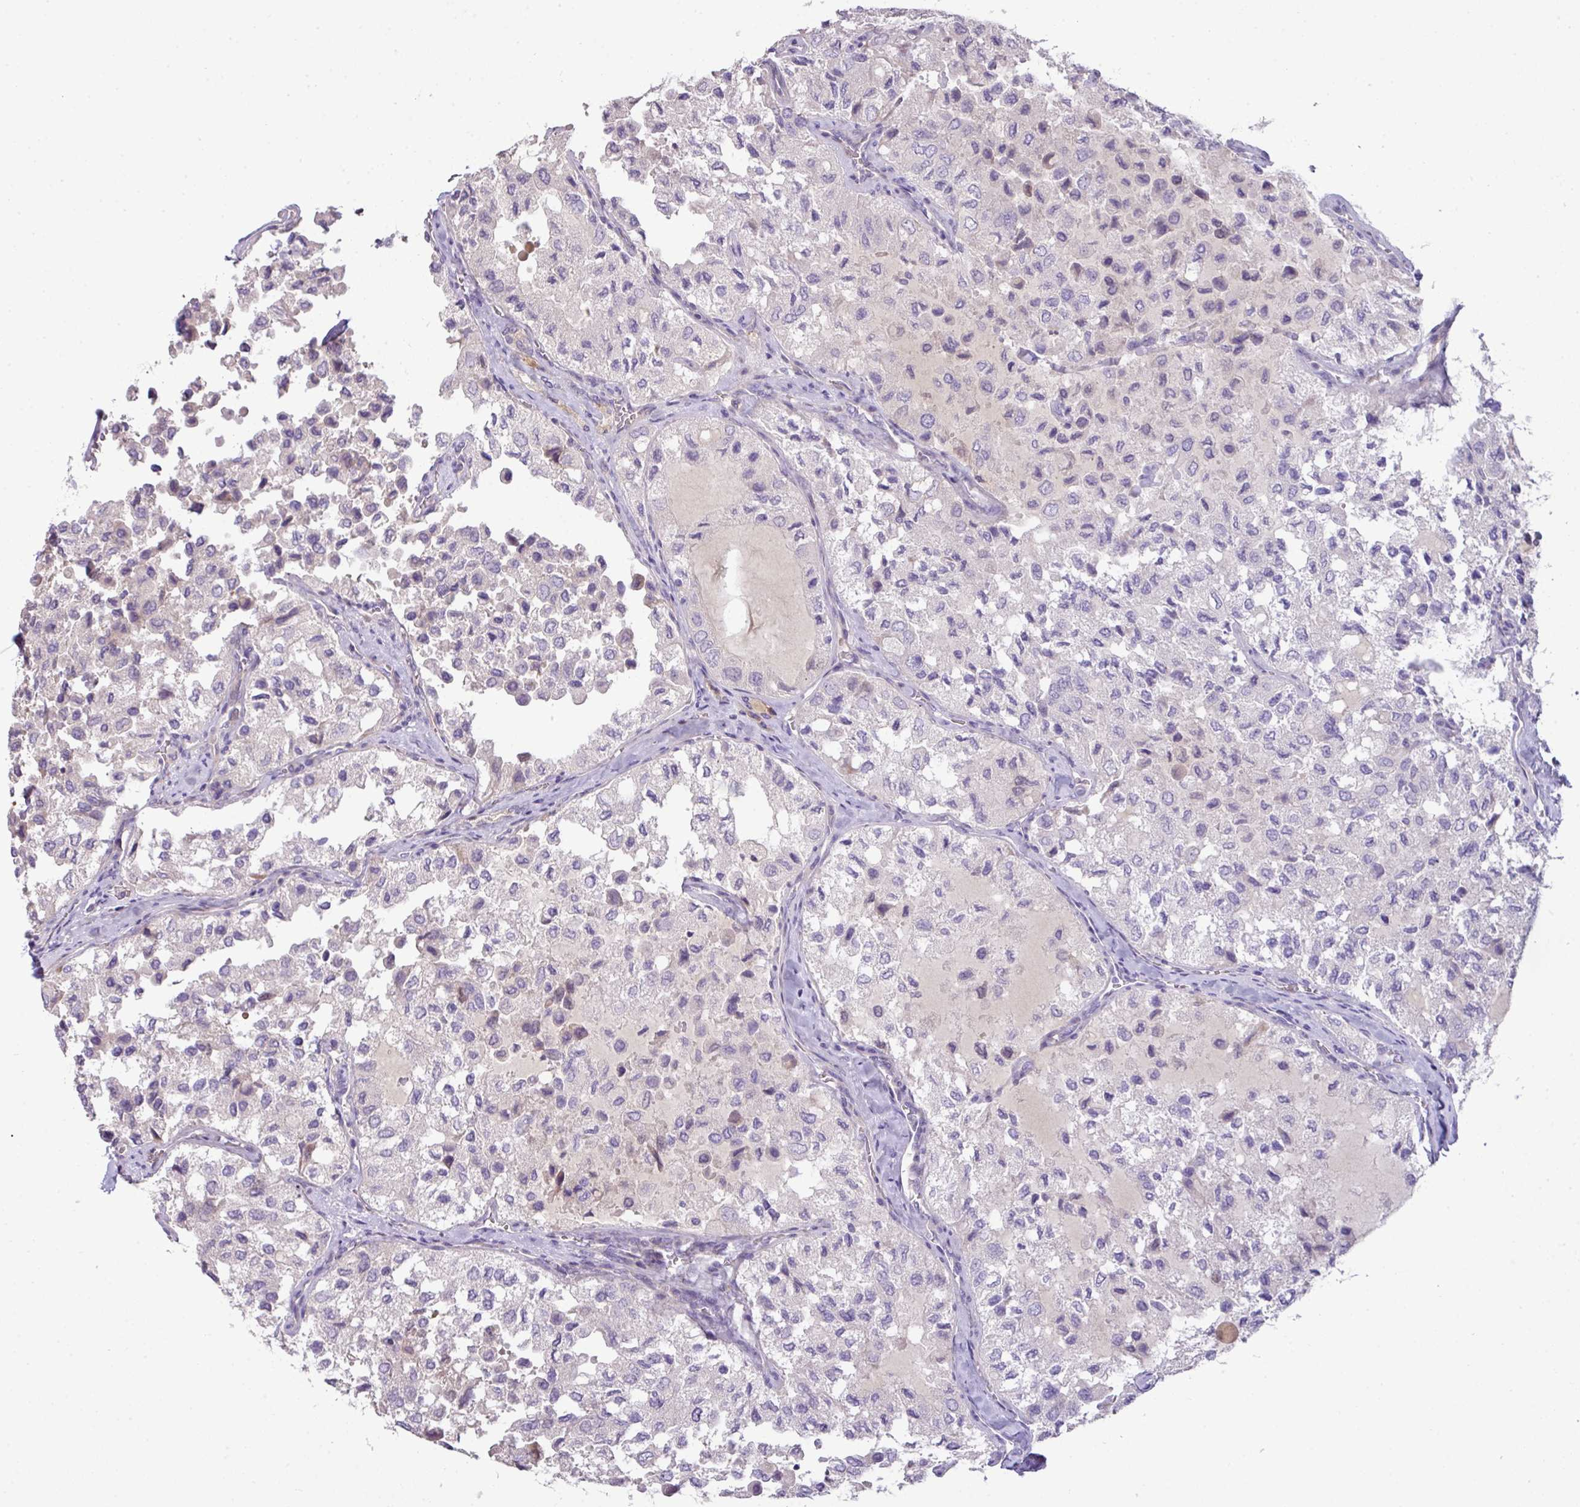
{"staining": {"intensity": "negative", "quantity": "none", "location": "none"}, "tissue": "thyroid cancer", "cell_type": "Tumor cells", "image_type": "cancer", "snomed": [{"axis": "morphology", "description": "Follicular adenoma carcinoma, NOS"}, {"axis": "topography", "description": "Thyroid gland"}], "caption": "This is an IHC micrograph of human thyroid cancer. There is no expression in tumor cells.", "gene": "PIK3R5", "patient": {"sex": "male", "age": 75}}